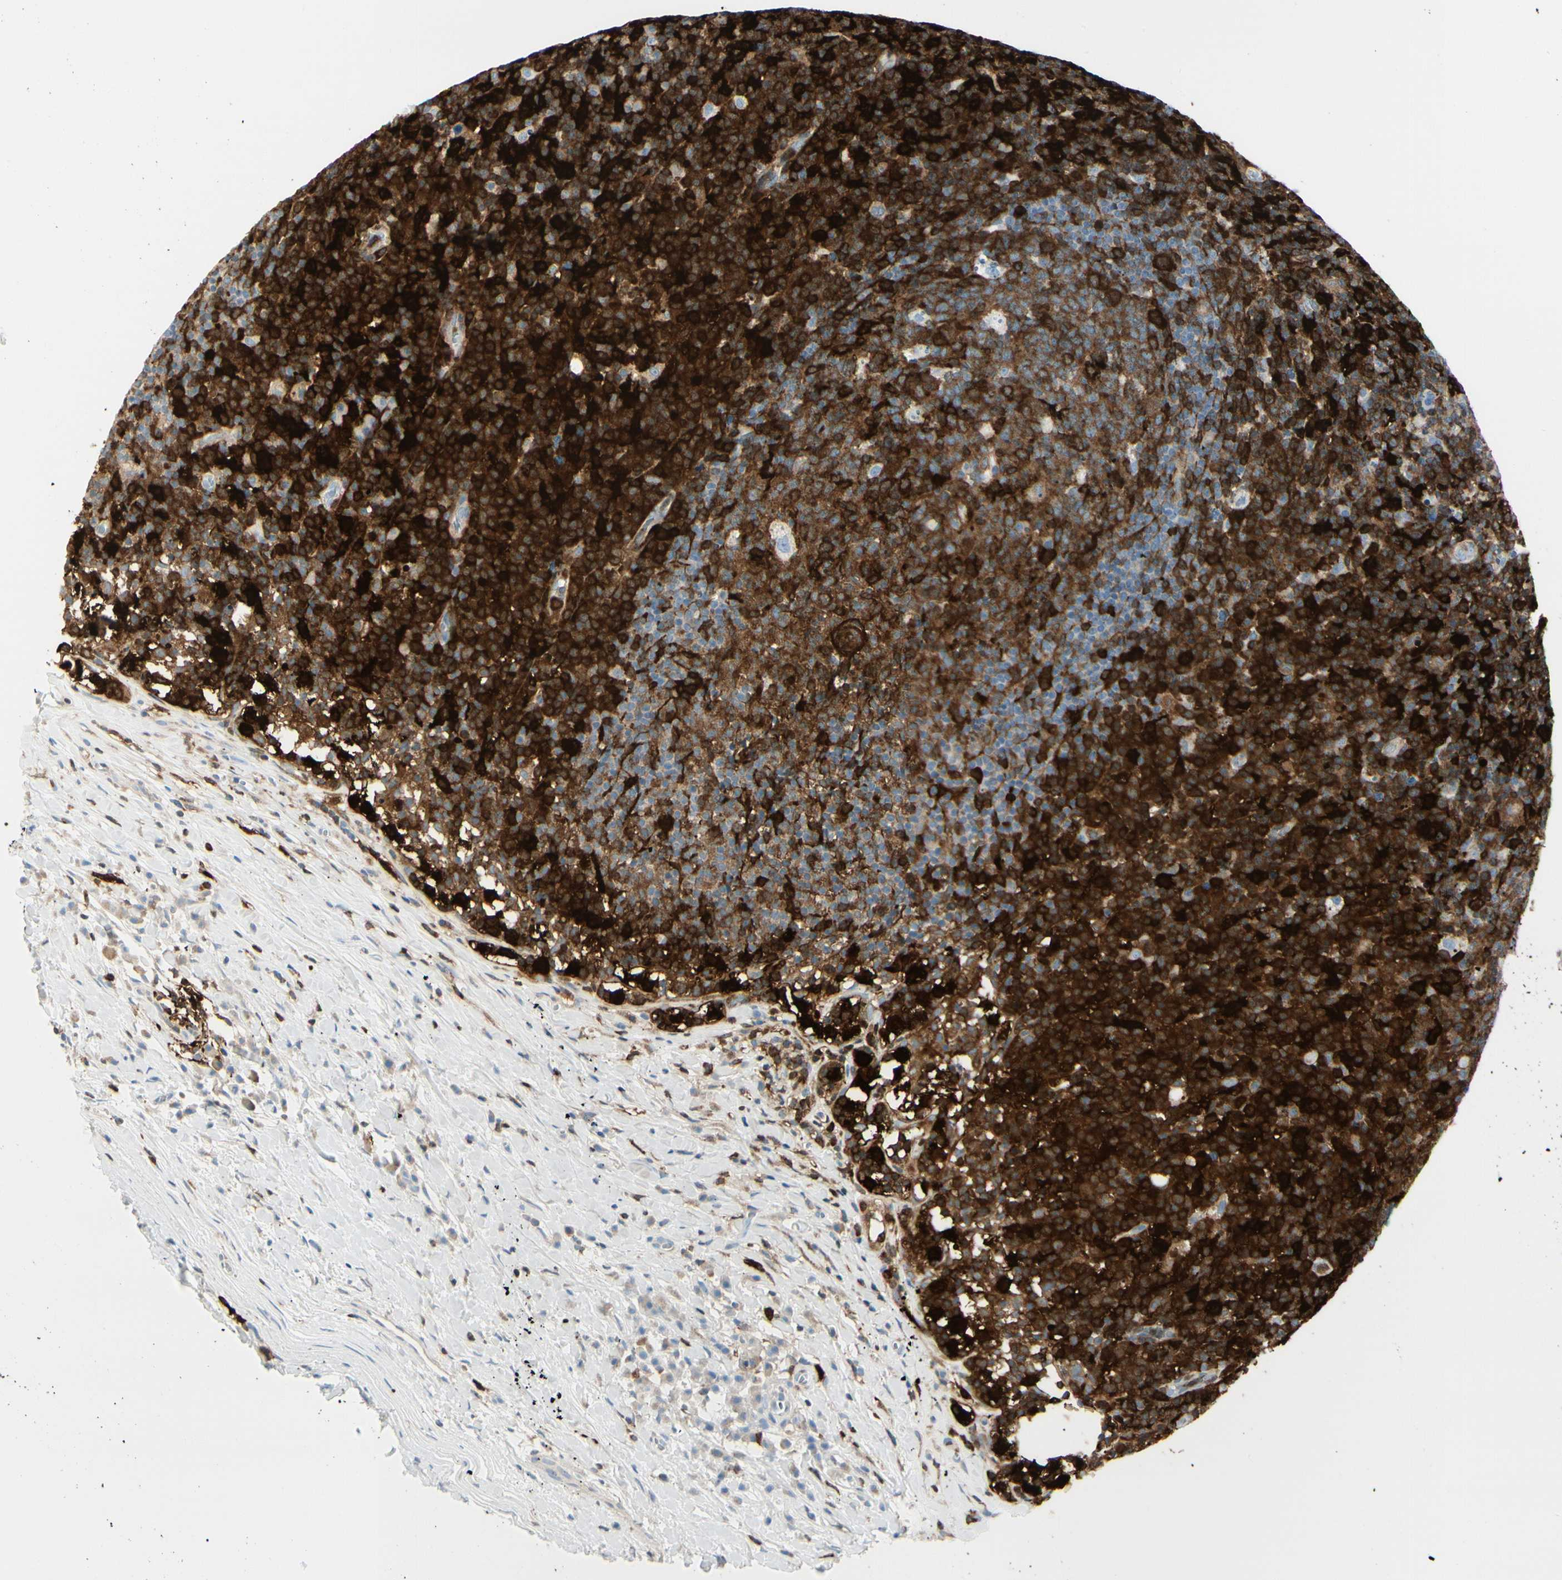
{"staining": {"intensity": "strong", "quantity": ">75%", "location": "cytoplasmic/membranous"}, "tissue": "lymph node", "cell_type": "Germinal center cells", "image_type": "normal", "snomed": [{"axis": "morphology", "description": "Normal tissue, NOS"}, {"axis": "morphology", "description": "Inflammation, NOS"}, {"axis": "topography", "description": "Lymph node"}], "caption": "Germinal center cells exhibit strong cytoplasmic/membranous expression in approximately >75% of cells in normal lymph node. (DAB IHC with brightfield microscopy, high magnification).", "gene": "TRAF1", "patient": {"sex": "male", "age": 55}}